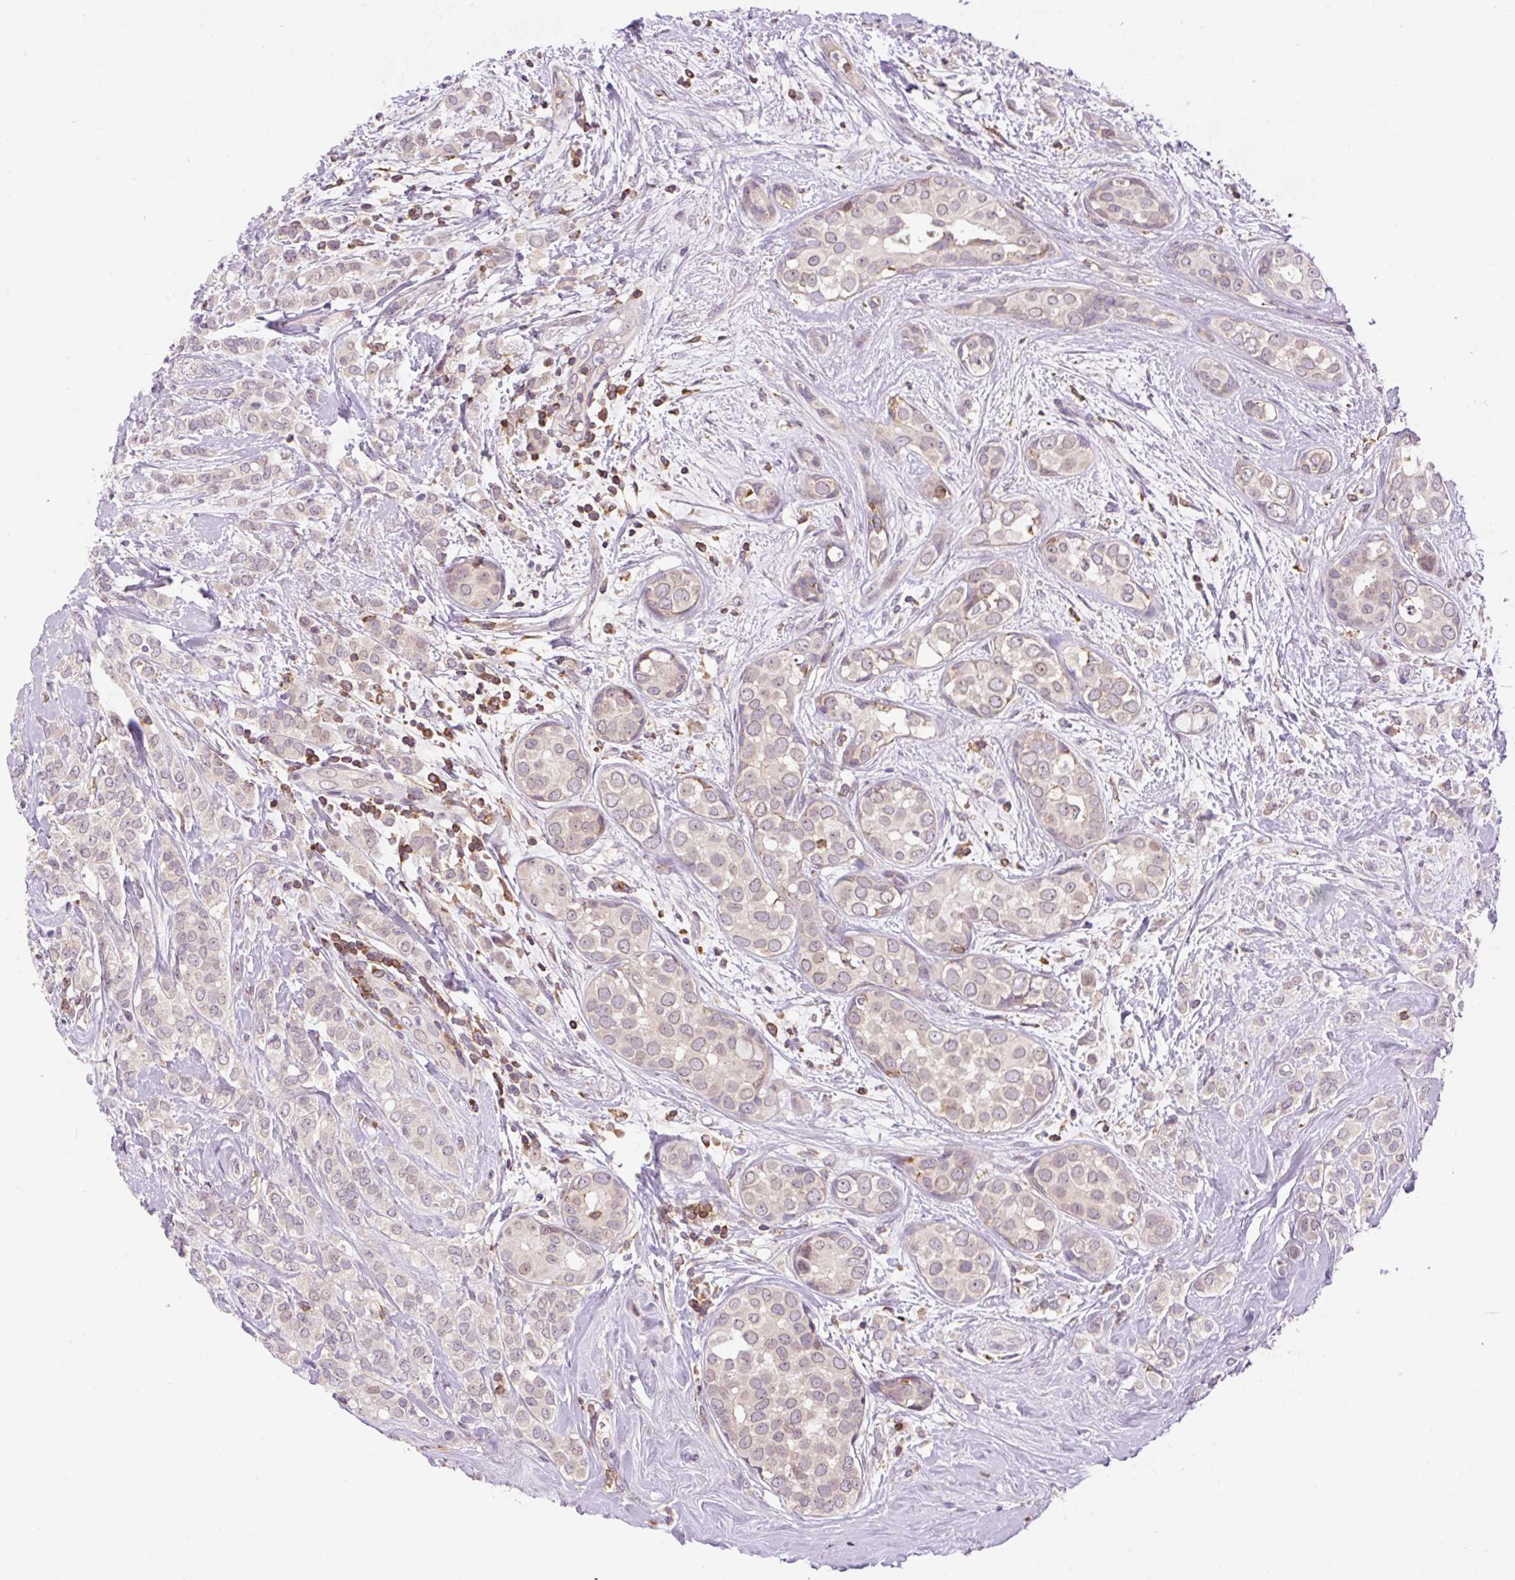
{"staining": {"intensity": "weak", "quantity": "<25%", "location": "nuclear"}, "tissue": "breast cancer", "cell_type": "Tumor cells", "image_type": "cancer", "snomed": [{"axis": "morphology", "description": "Lobular carcinoma"}, {"axis": "topography", "description": "Breast"}], "caption": "This histopathology image is of lobular carcinoma (breast) stained with immunohistochemistry (IHC) to label a protein in brown with the nuclei are counter-stained blue. There is no positivity in tumor cells. (Brightfield microscopy of DAB IHC at high magnification).", "gene": "CARD11", "patient": {"sex": "female", "age": 68}}